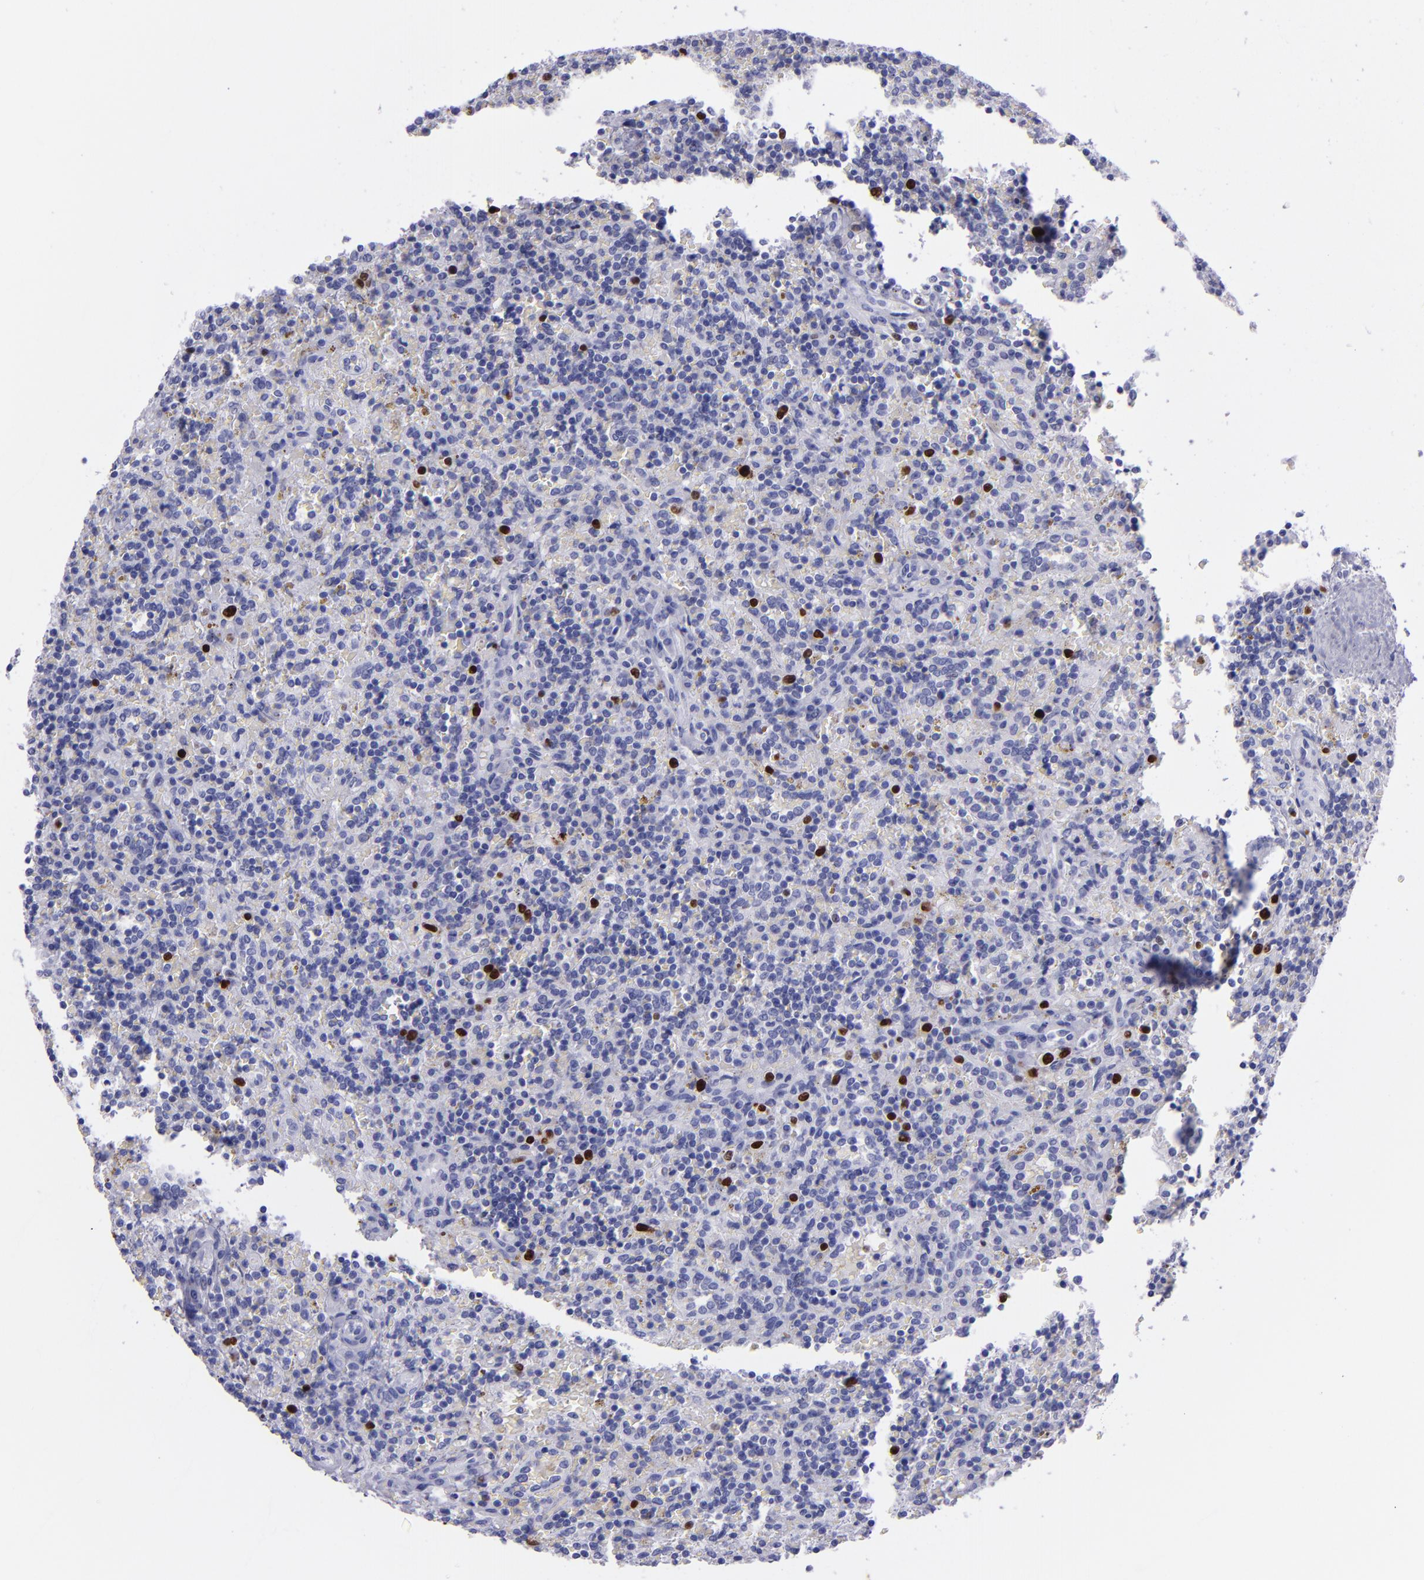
{"staining": {"intensity": "strong", "quantity": "<25%", "location": "nuclear"}, "tissue": "lymphoma", "cell_type": "Tumor cells", "image_type": "cancer", "snomed": [{"axis": "morphology", "description": "Malignant lymphoma, non-Hodgkin's type, Low grade"}, {"axis": "topography", "description": "Spleen"}], "caption": "Strong nuclear staining is seen in approximately <25% of tumor cells in lymphoma.", "gene": "TOP2A", "patient": {"sex": "male", "age": 67}}